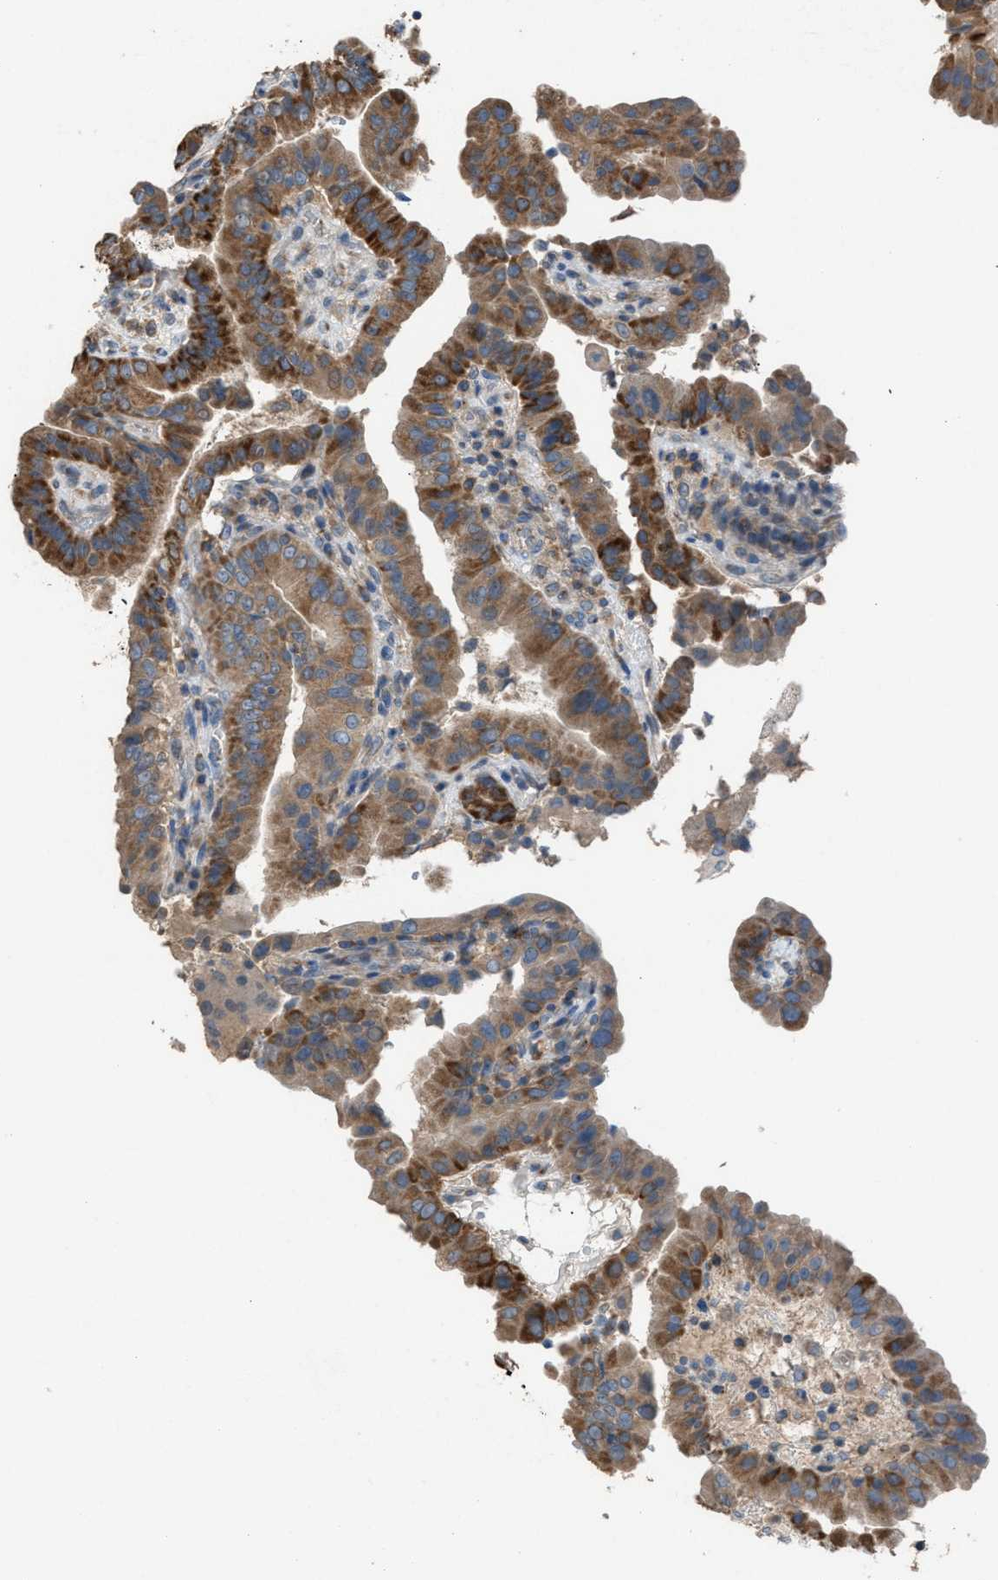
{"staining": {"intensity": "moderate", "quantity": ">75%", "location": "cytoplasmic/membranous"}, "tissue": "thyroid cancer", "cell_type": "Tumor cells", "image_type": "cancer", "snomed": [{"axis": "morphology", "description": "Papillary adenocarcinoma, NOS"}, {"axis": "topography", "description": "Thyroid gland"}], "caption": "IHC histopathology image of neoplastic tissue: human thyroid papillary adenocarcinoma stained using immunohistochemistry (IHC) displays medium levels of moderate protein expression localized specifically in the cytoplasmic/membranous of tumor cells, appearing as a cytoplasmic/membranous brown color.", "gene": "TPK1", "patient": {"sex": "male", "age": 33}}